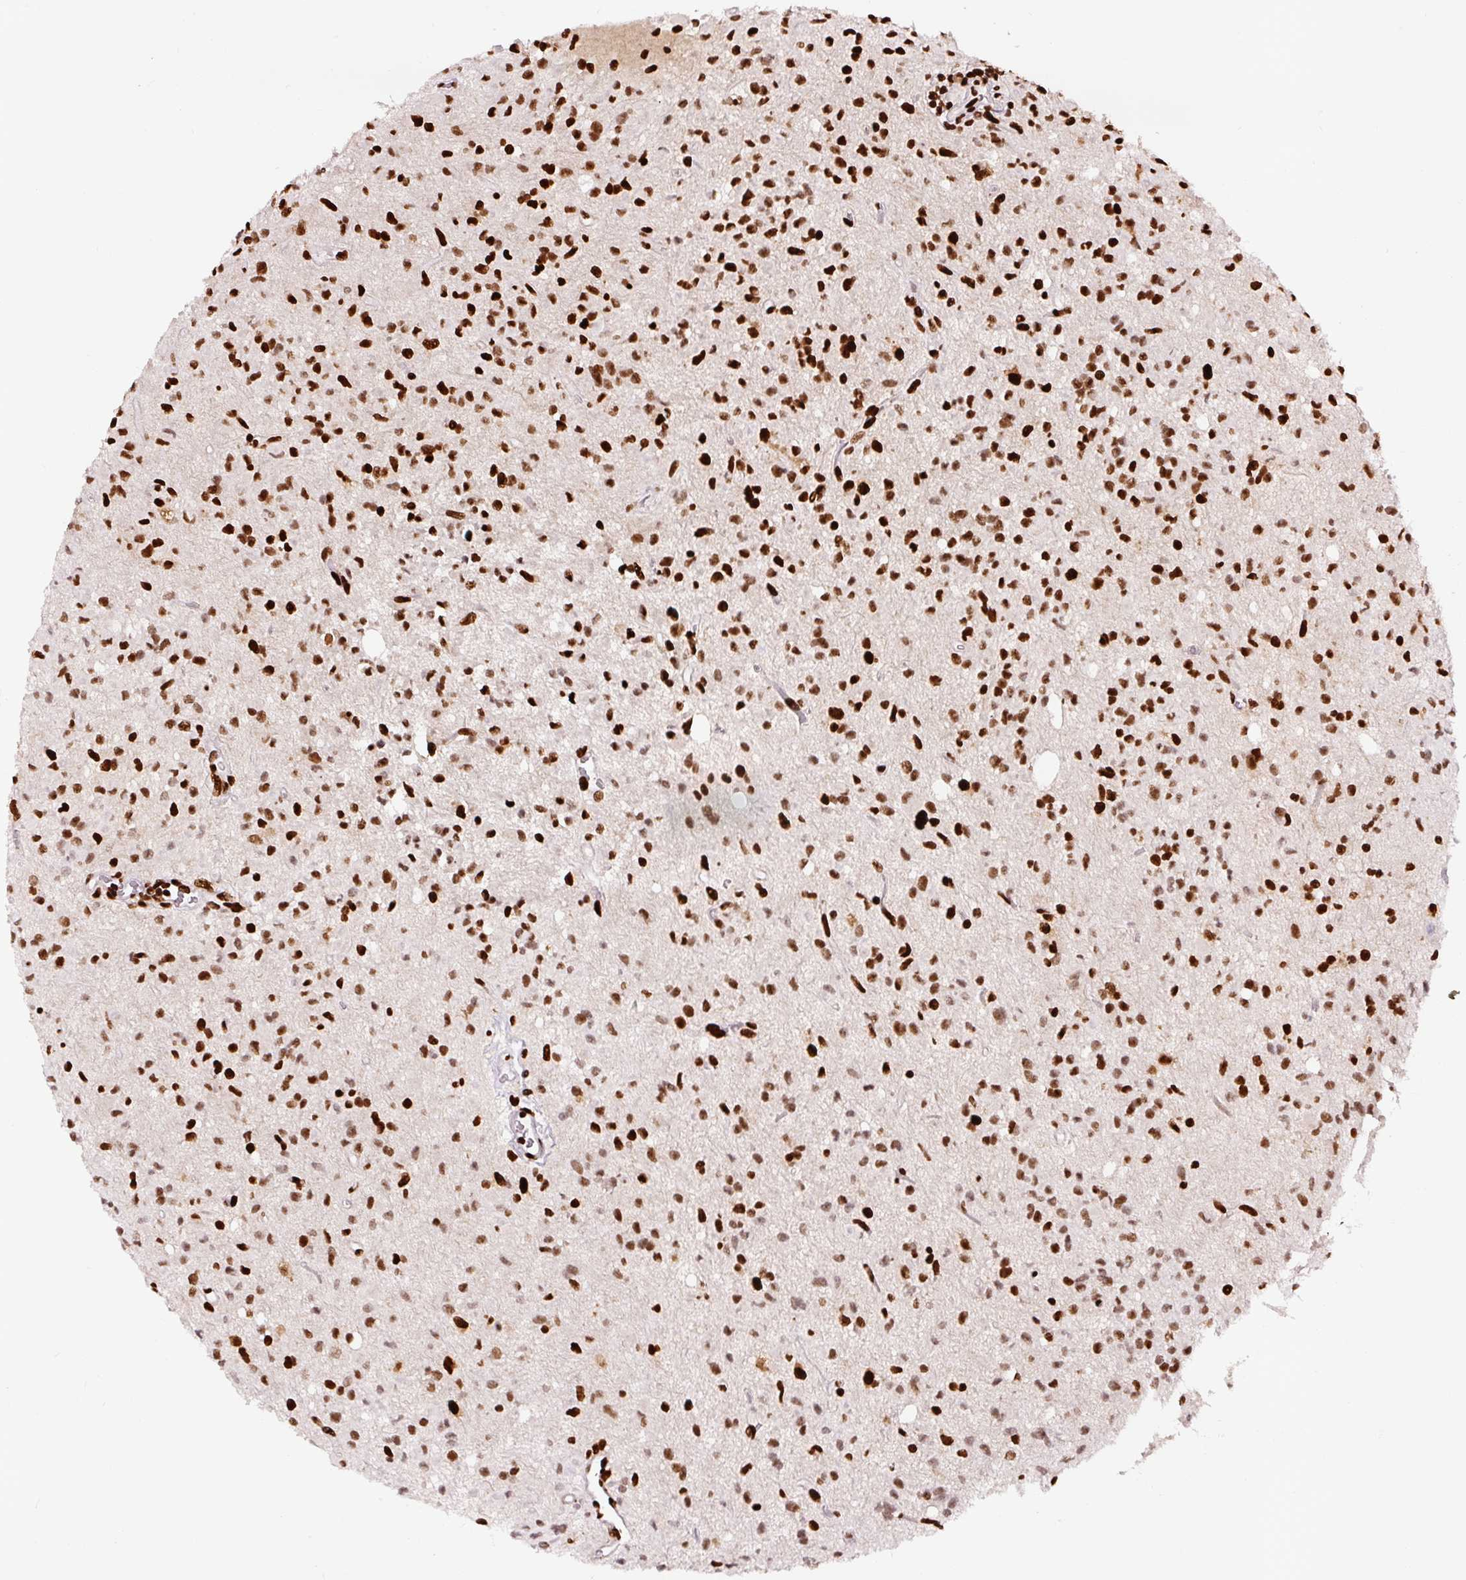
{"staining": {"intensity": "strong", "quantity": ">75%", "location": "nuclear"}, "tissue": "glioma", "cell_type": "Tumor cells", "image_type": "cancer", "snomed": [{"axis": "morphology", "description": "Glioma, malignant, Low grade"}, {"axis": "topography", "description": "Brain"}], "caption": "Low-grade glioma (malignant) stained for a protein (brown) exhibits strong nuclear positive expression in about >75% of tumor cells.", "gene": "FUS", "patient": {"sex": "female", "age": 33}}